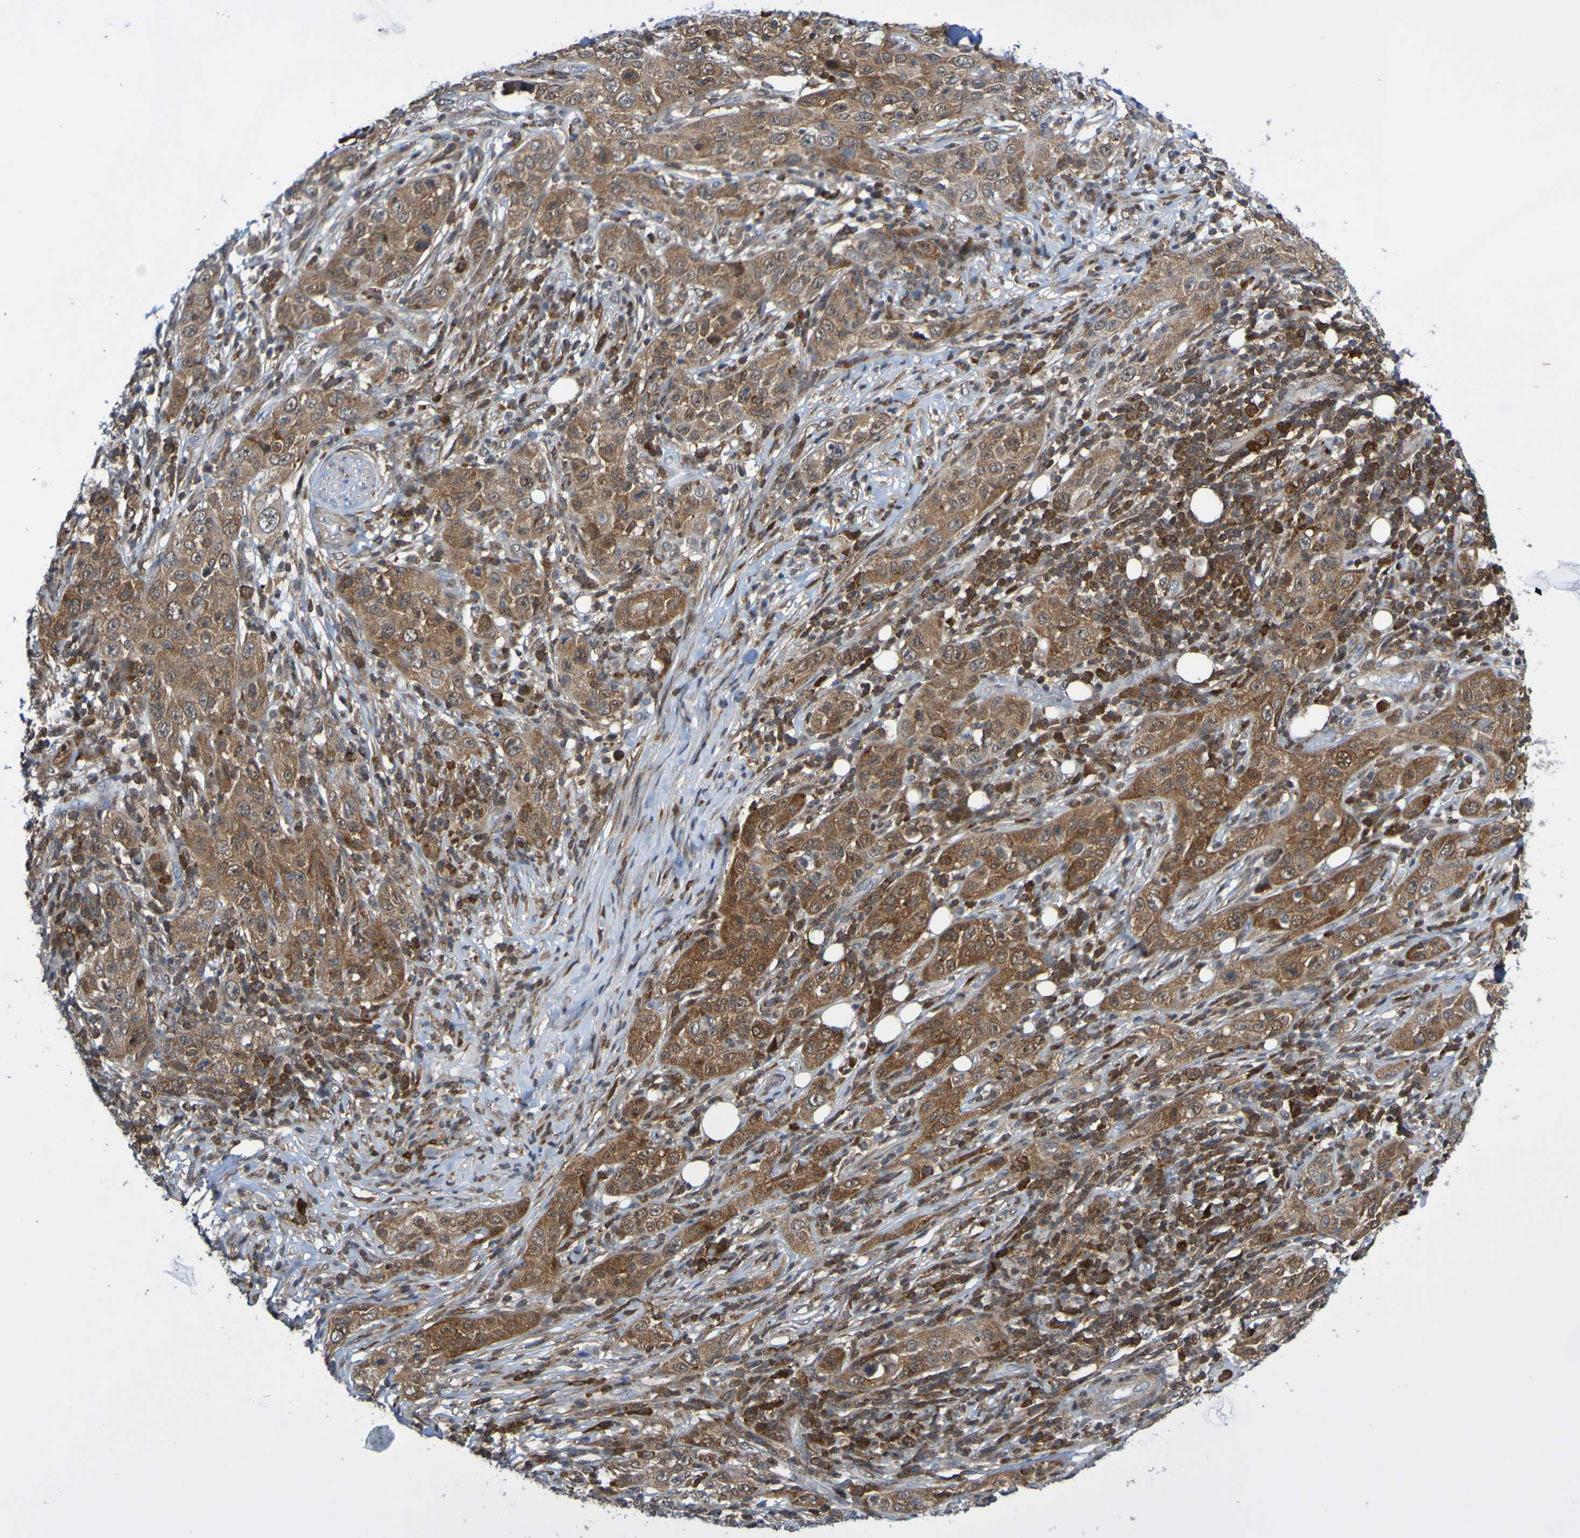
{"staining": {"intensity": "strong", "quantity": ">75%", "location": "cytoplasmic/membranous"}, "tissue": "skin cancer", "cell_type": "Tumor cells", "image_type": "cancer", "snomed": [{"axis": "morphology", "description": "Squamous cell carcinoma, NOS"}, {"axis": "topography", "description": "Skin"}], "caption": "Immunohistochemistry (IHC) image of skin cancer stained for a protein (brown), which displays high levels of strong cytoplasmic/membranous positivity in about >75% of tumor cells.", "gene": "ATIC", "patient": {"sex": "female", "age": 88}}